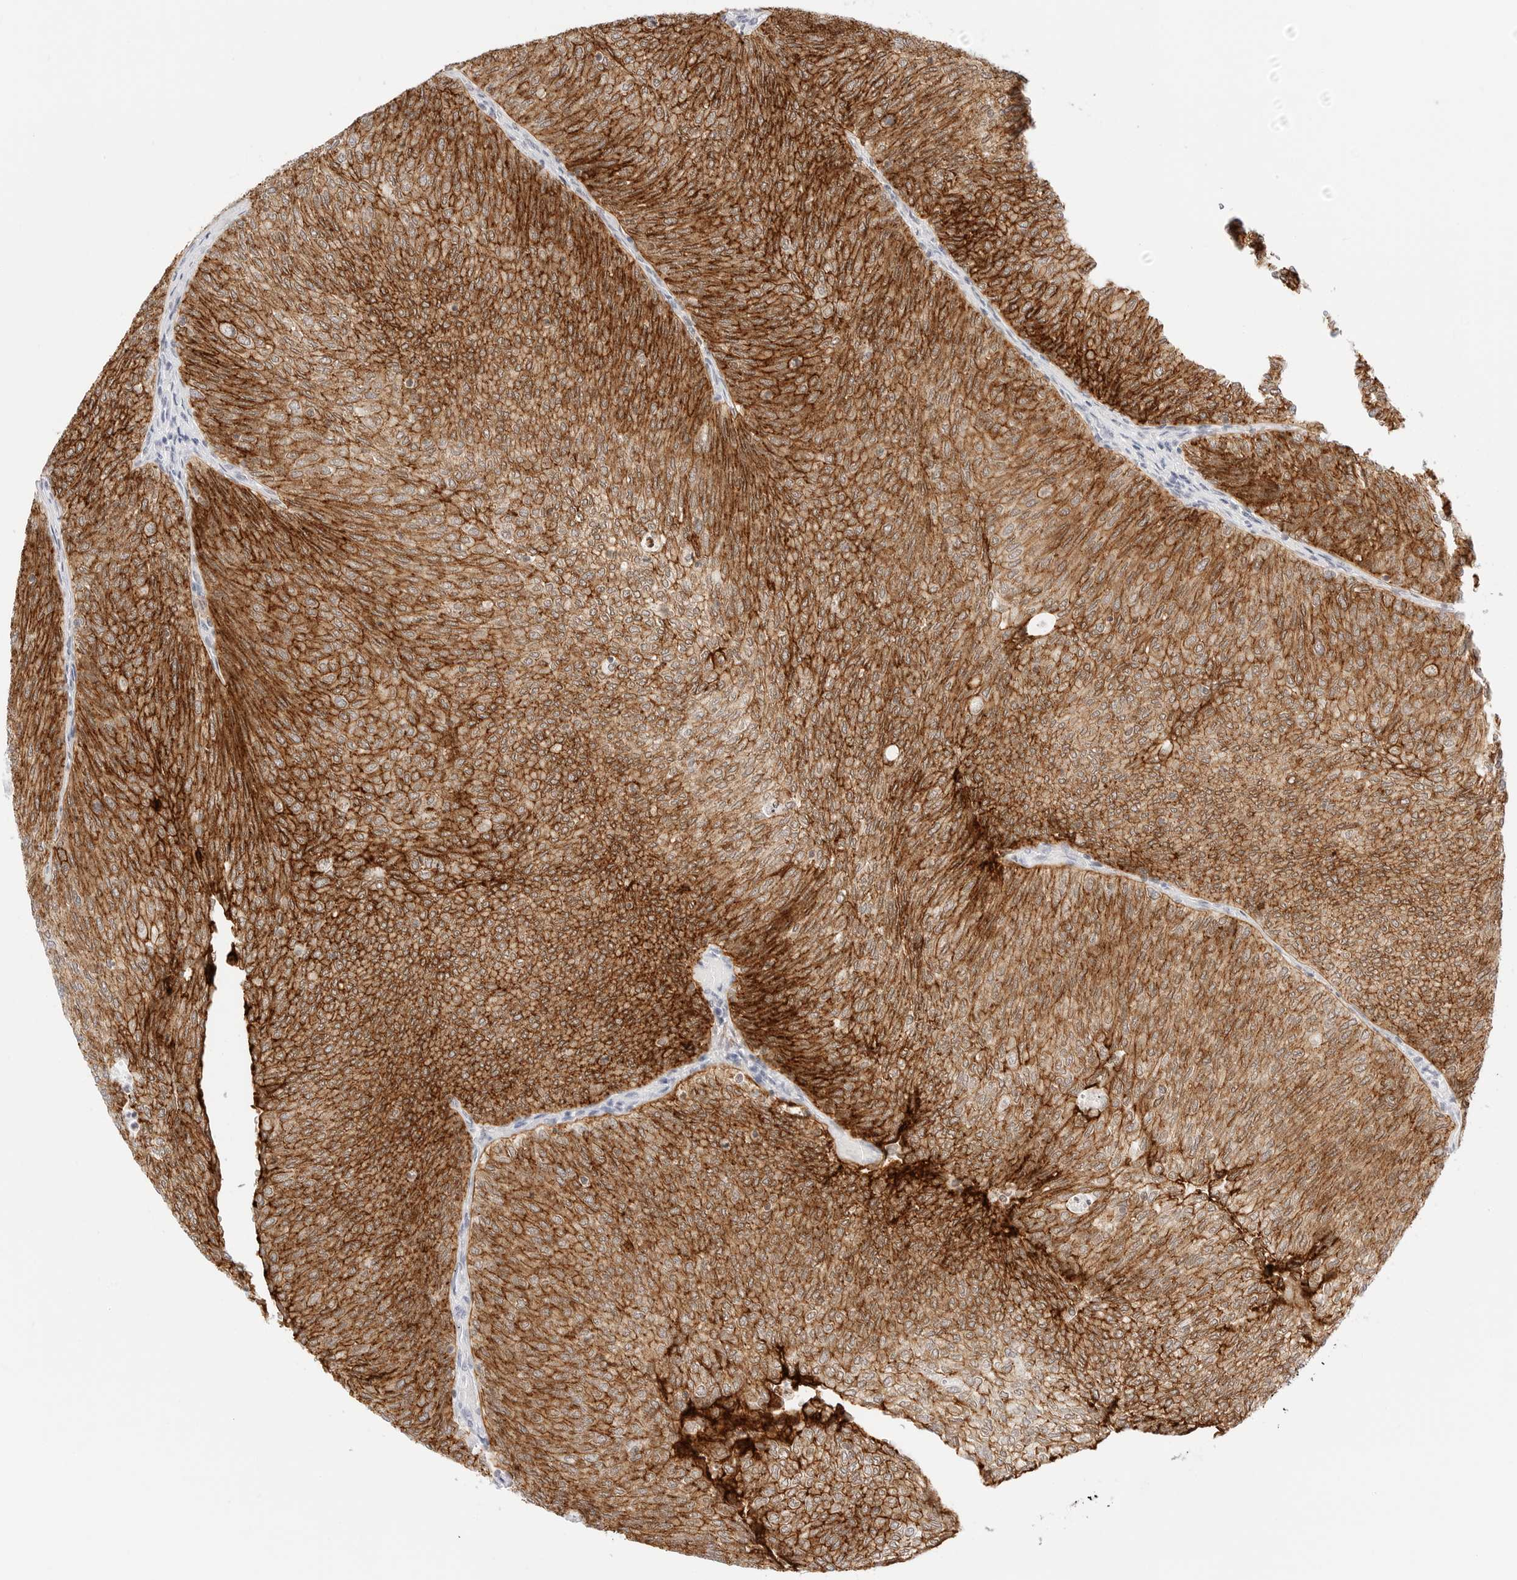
{"staining": {"intensity": "strong", "quantity": ">75%", "location": "cytoplasmic/membranous"}, "tissue": "urothelial cancer", "cell_type": "Tumor cells", "image_type": "cancer", "snomed": [{"axis": "morphology", "description": "Urothelial carcinoma, Low grade"}, {"axis": "topography", "description": "Urinary bladder"}], "caption": "This is an image of immunohistochemistry staining of low-grade urothelial carcinoma, which shows strong positivity in the cytoplasmic/membranous of tumor cells.", "gene": "CDH1", "patient": {"sex": "female", "age": 79}}